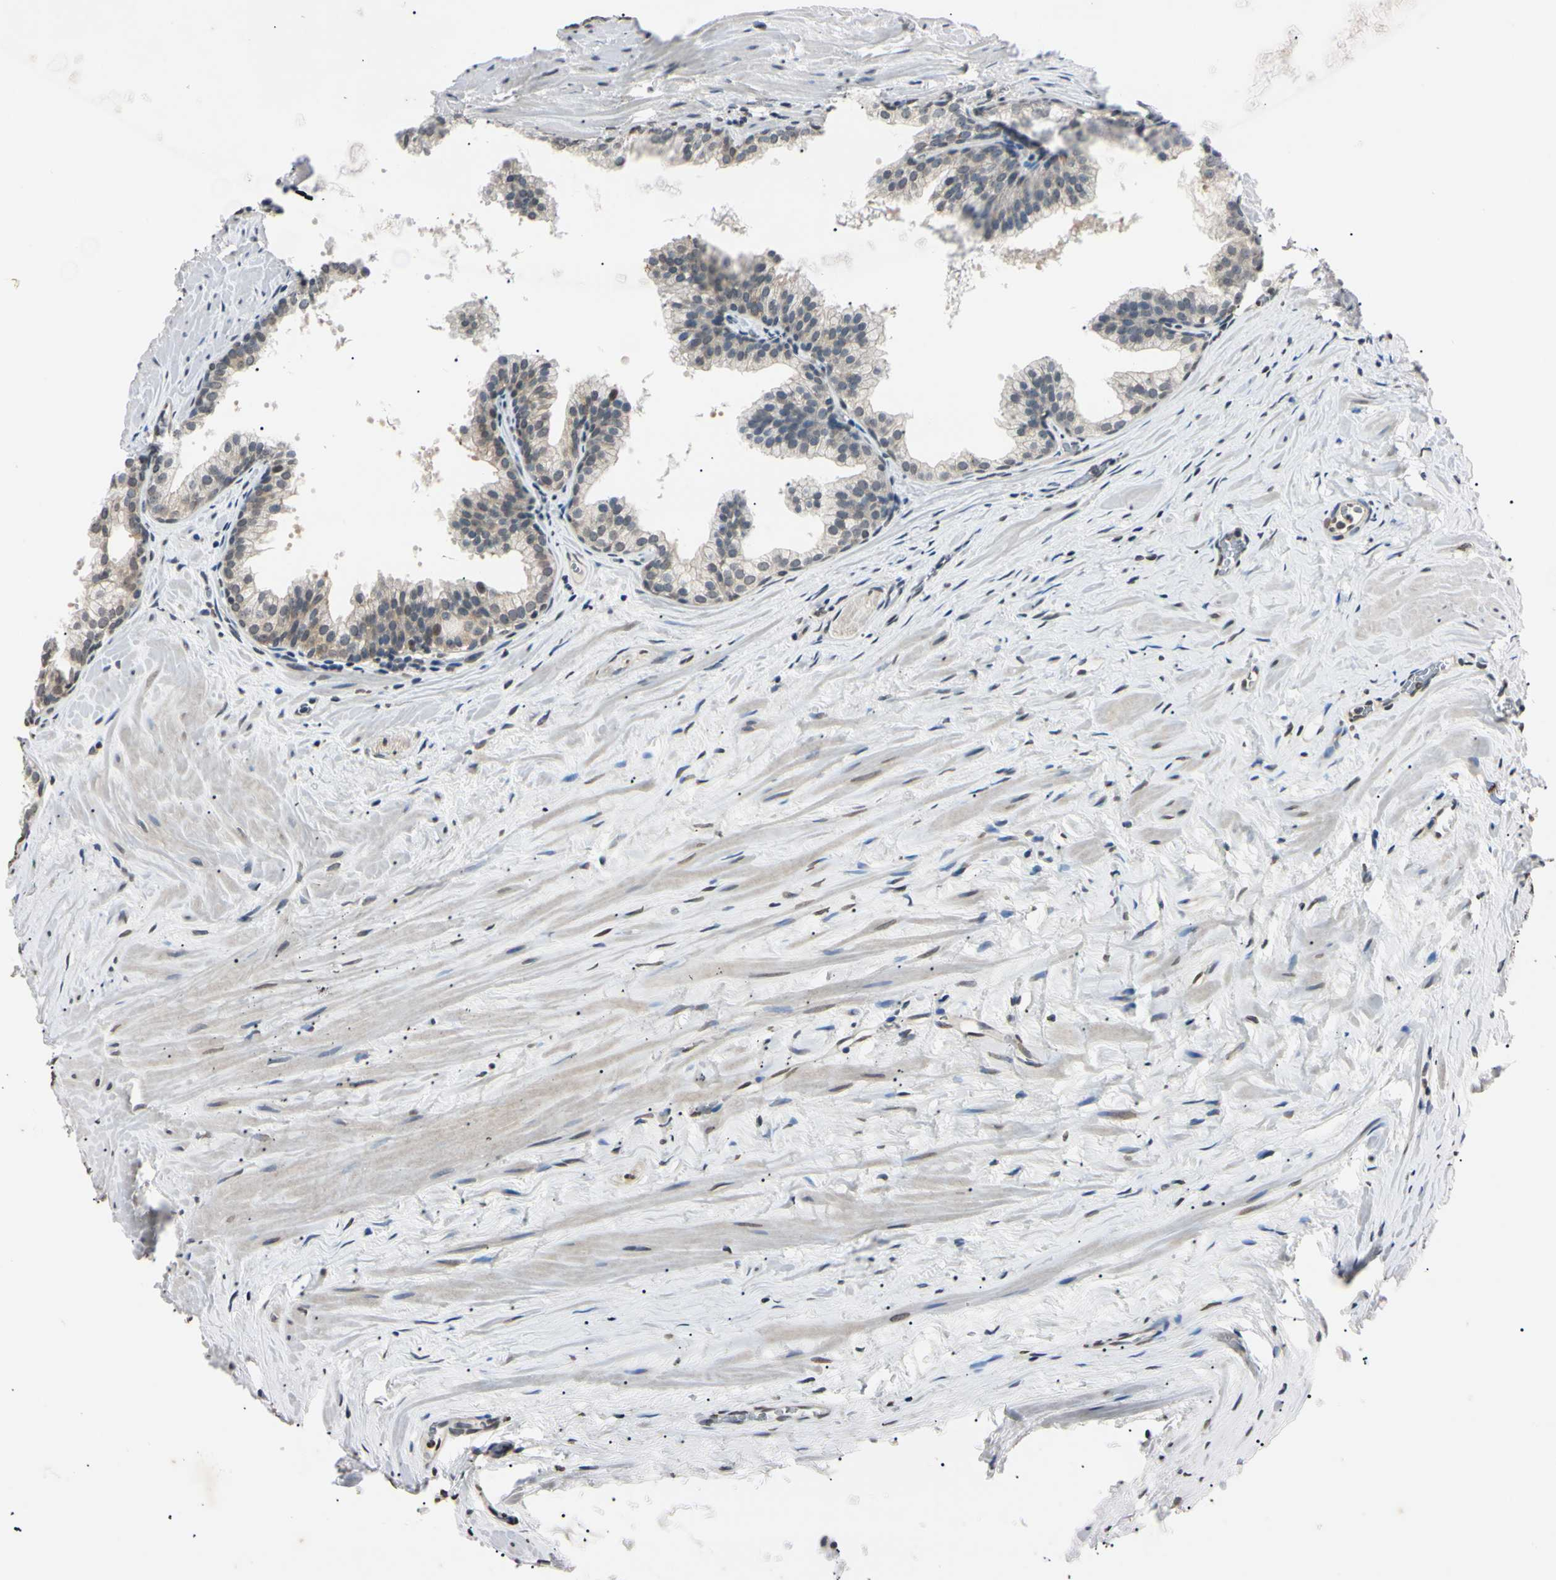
{"staining": {"intensity": "weak", "quantity": "25%-75%", "location": "nuclear"}, "tissue": "prostate cancer", "cell_type": "Tumor cells", "image_type": "cancer", "snomed": [{"axis": "morphology", "description": "Adenocarcinoma, Low grade"}, {"axis": "topography", "description": "Prostate"}], "caption": "Protein expression by immunohistochemistry demonstrates weak nuclear expression in approximately 25%-75% of tumor cells in prostate adenocarcinoma (low-grade).", "gene": "CDC45", "patient": {"sex": "male", "age": 59}}